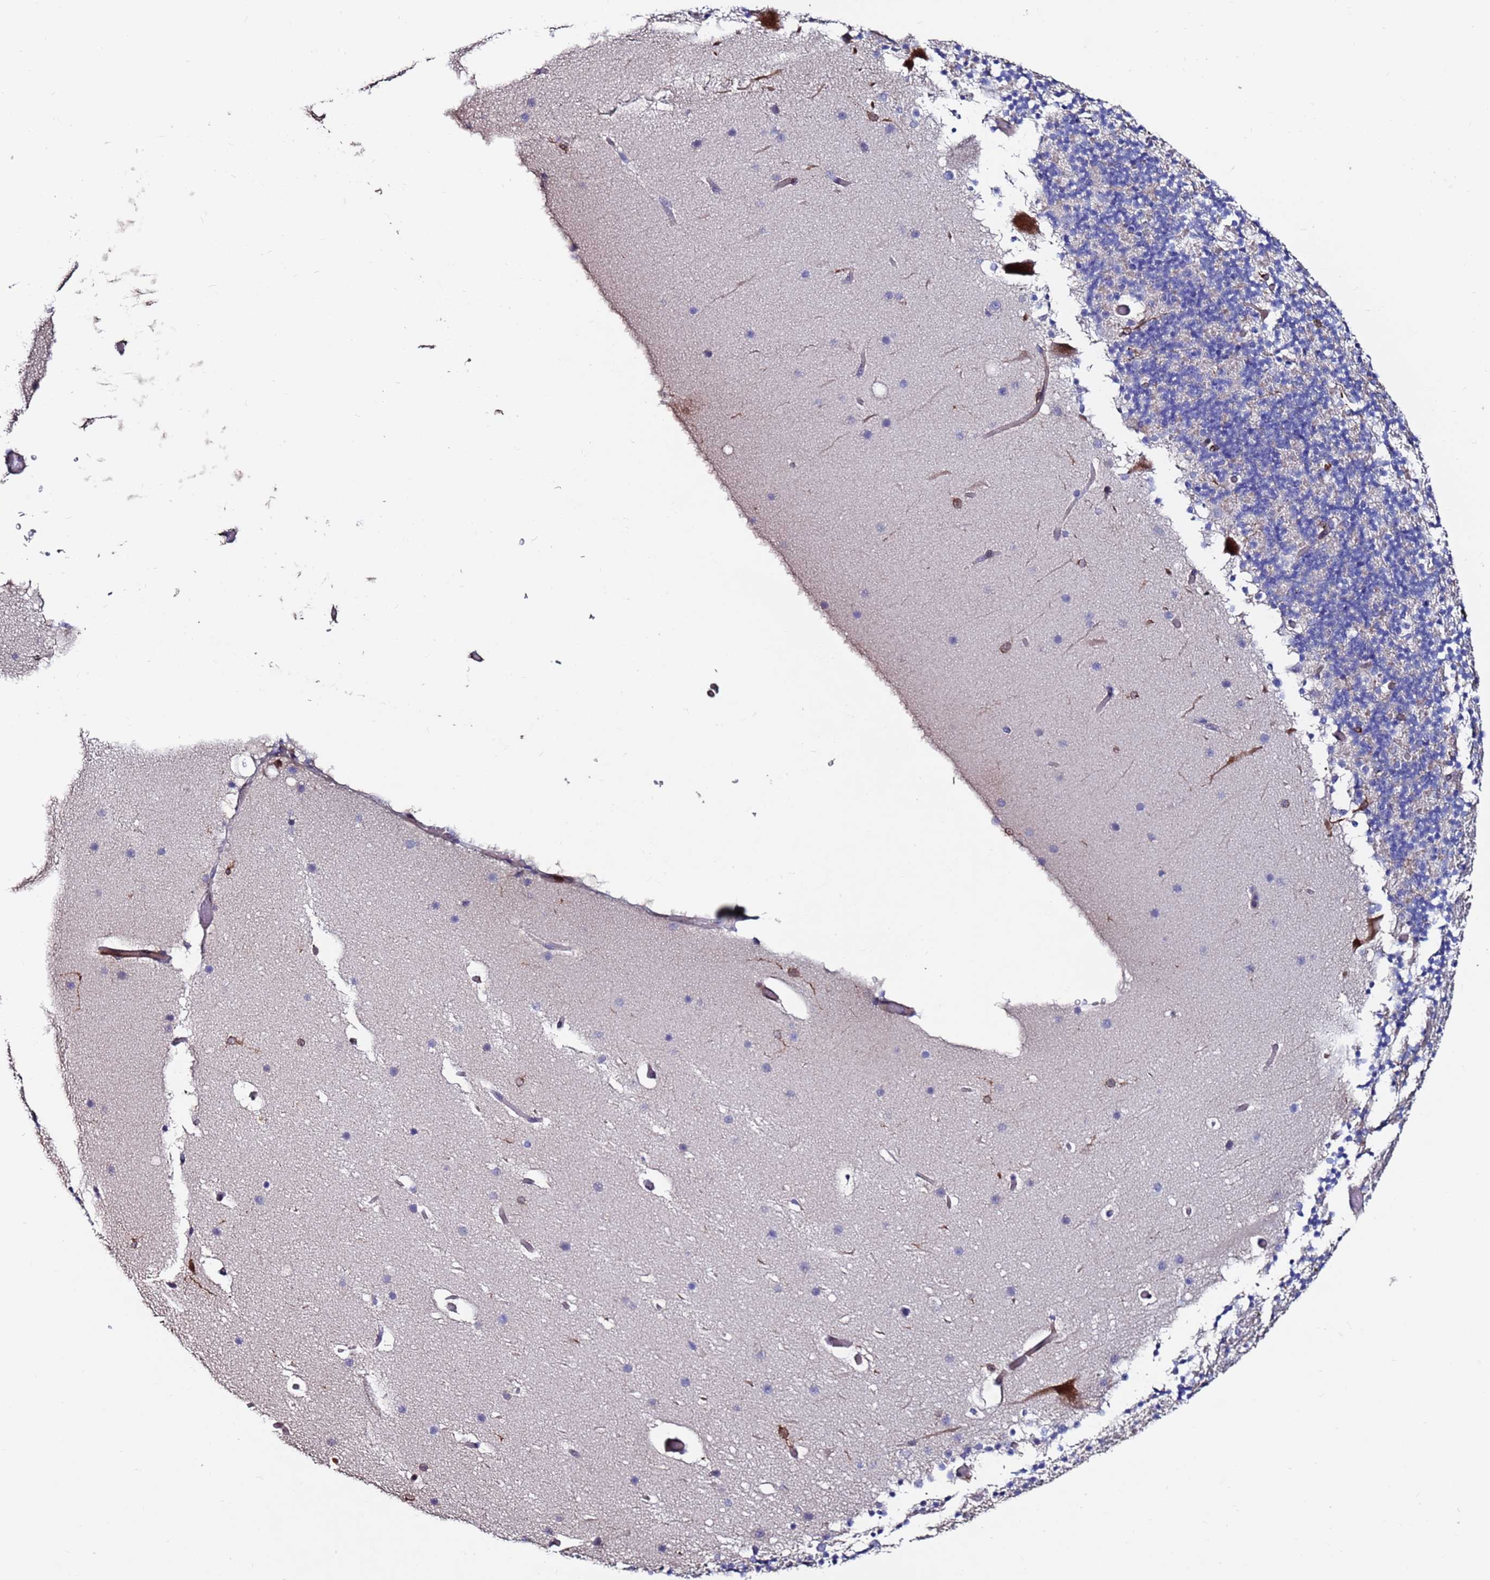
{"staining": {"intensity": "negative", "quantity": "none", "location": "none"}, "tissue": "cerebellum", "cell_type": "Cells in granular layer", "image_type": "normal", "snomed": [{"axis": "morphology", "description": "Normal tissue, NOS"}, {"axis": "topography", "description": "Cerebellum"}], "caption": "Cells in granular layer show no significant protein staining in unremarkable cerebellum. (Immunohistochemistry (ihc), brightfield microscopy, high magnification).", "gene": "GREB1L", "patient": {"sex": "male", "age": 57}}